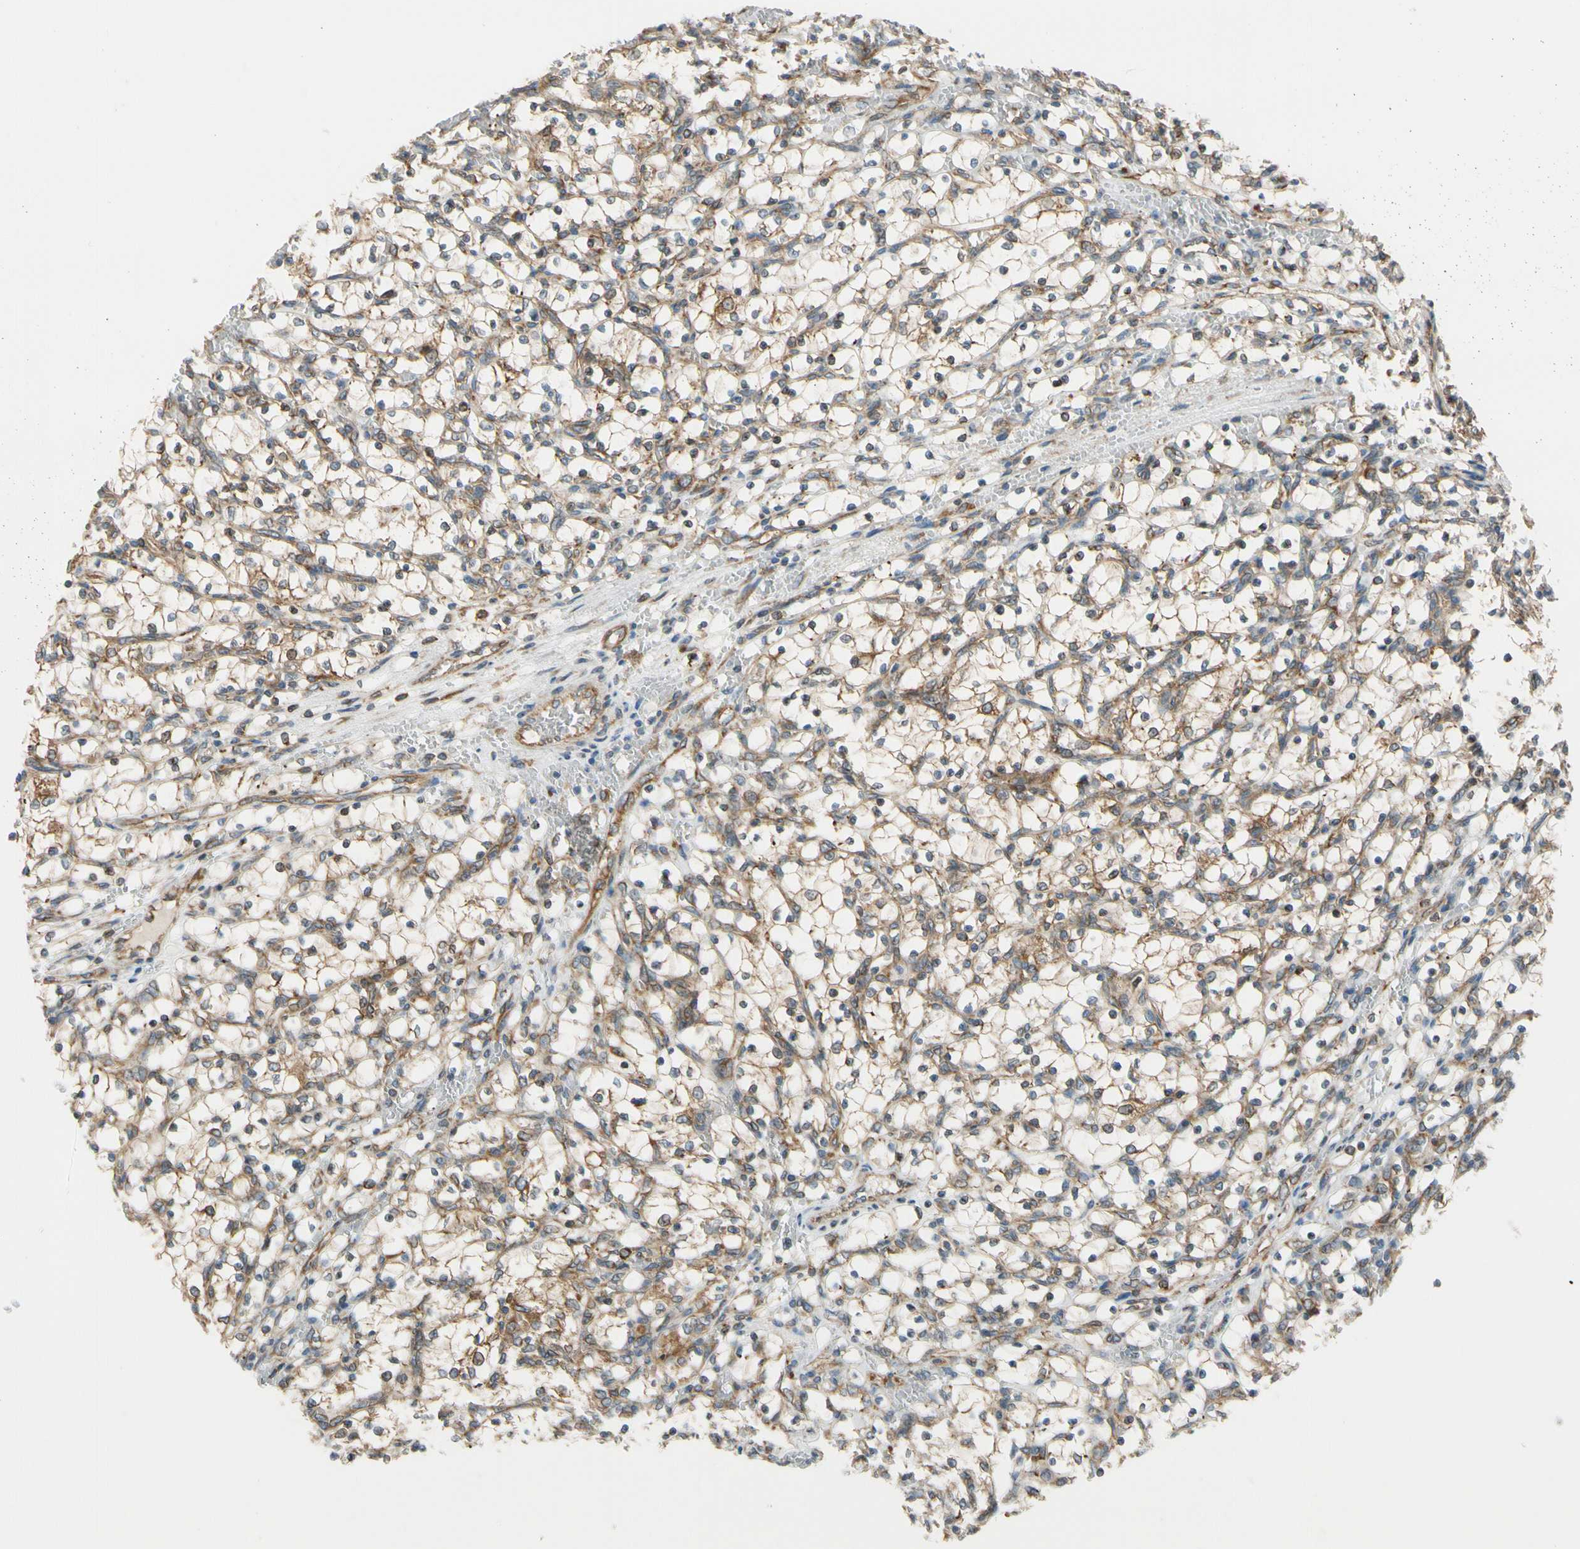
{"staining": {"intensity": "moderate", "quantity": "25%-75%", "location": "cytoplasmic/membranous"}, "tissue": "renal cancer", "cell_type": "Tumor cells", "image_type": "cancer", "snomed": [{"axis": "morphology", "description": "Adenocarcinoma, NOS"}, {"axis": "topography", "description": "Kidney"}], "caption": "IHC (DAB) staining of human renal cancer reveals moderate cytoplasmic/membranous protein positivity in approximately 25%-75% of tumor cells.", "gene": "CLCC1", "patient": {"sex": "female", "age": 69}}